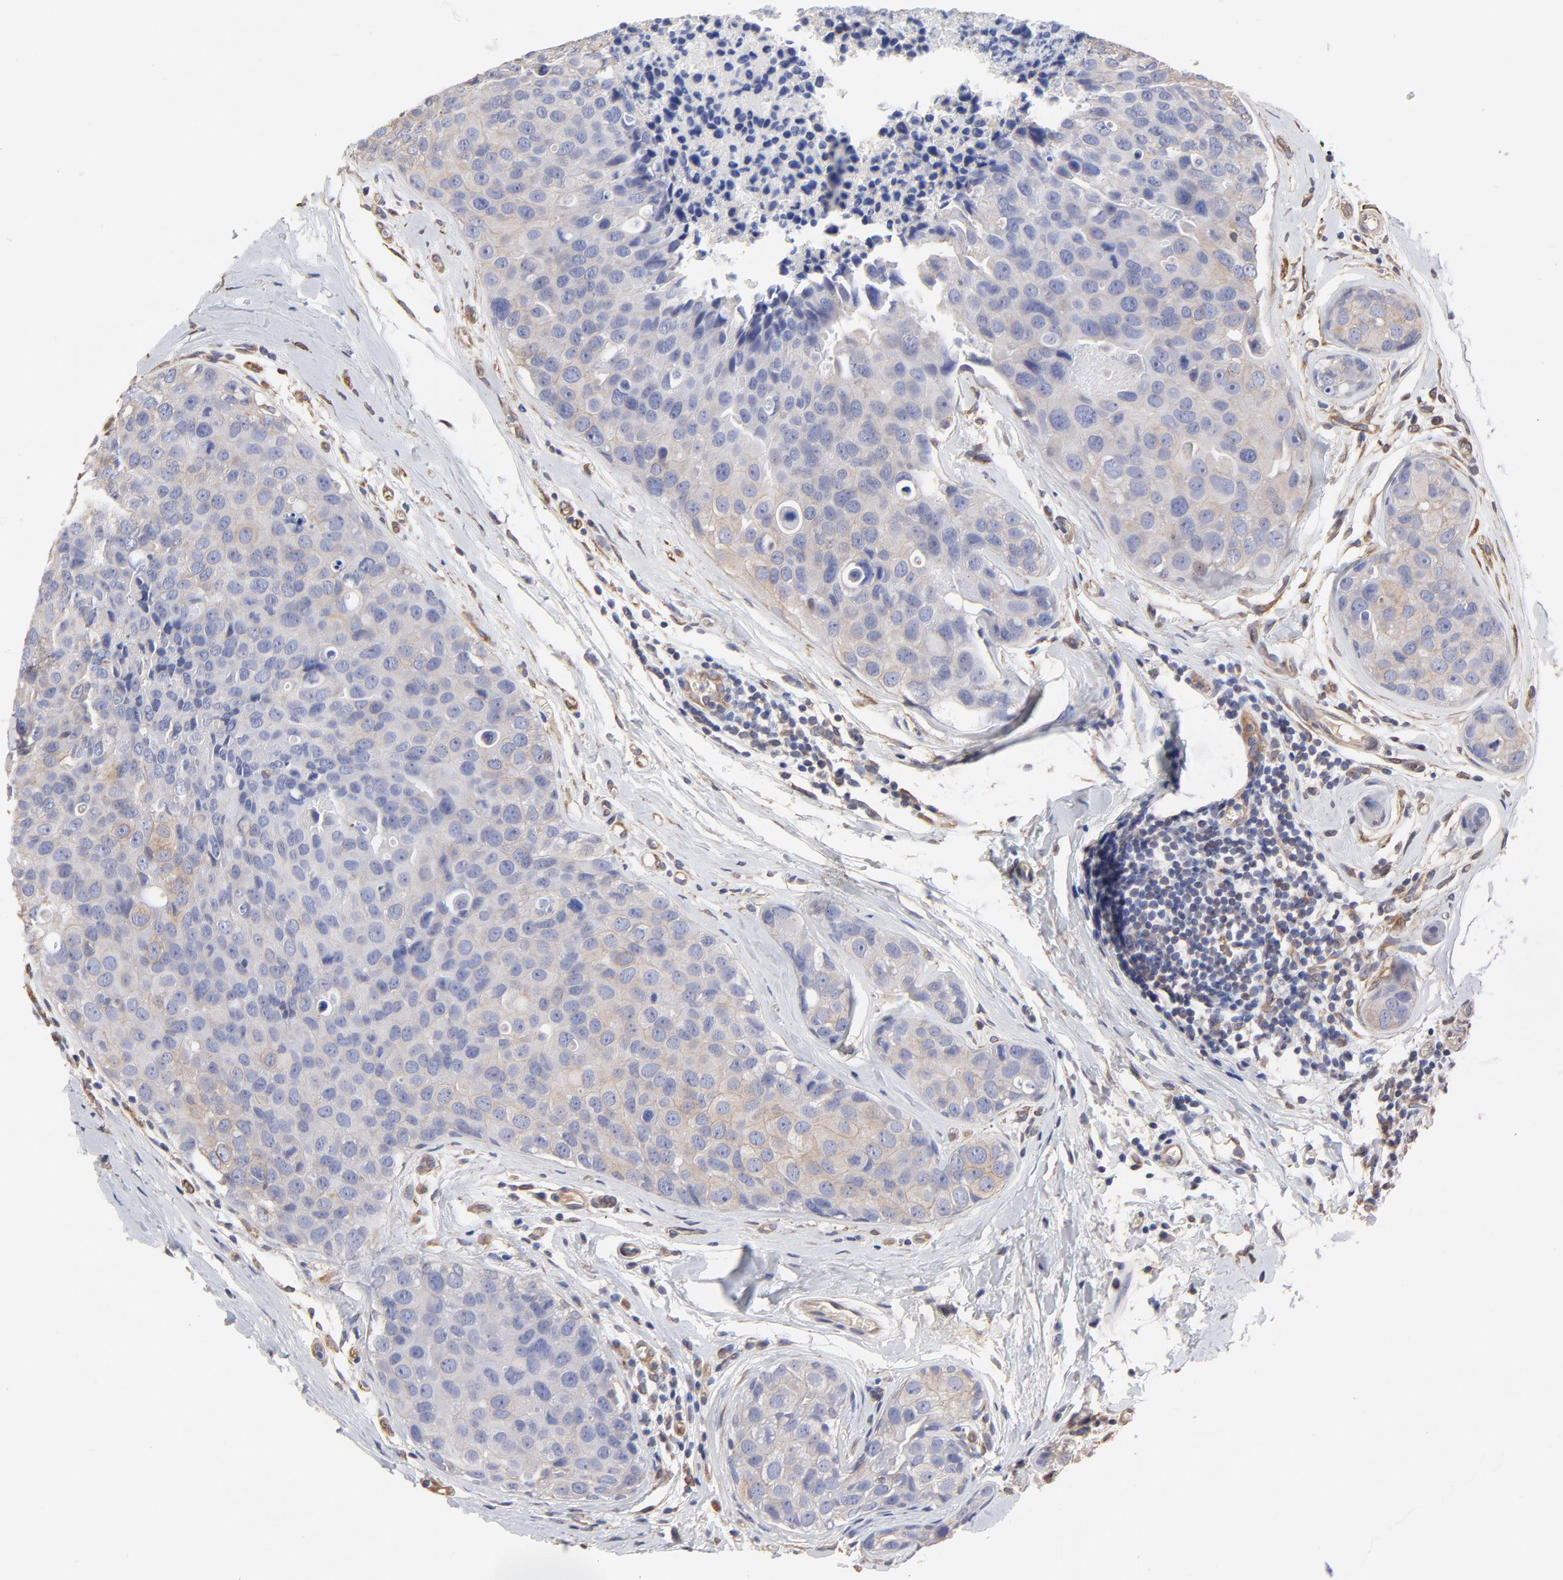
{"staining": {"intensity": "weak", "quantity": "25%-75%", "location": "cytoplasmic/membranous"}, "tissue": "breast cancer", "cell_type": "Tumor cells", "image_type": "cancer", "snomed": [{"axis": "morphology", "description": "Duct carcinoma"}, {"axis": "topography", "description": "Breast"}], "caption": "A photomicrograph of breast cancer (infiltrating ductal carcinoma) stained for a protein reveals weak cytoplasmic/membranous brown staining in tumor cells.", "gene": "LRCH2", "patient": {"sex": "female", "age": 24}}